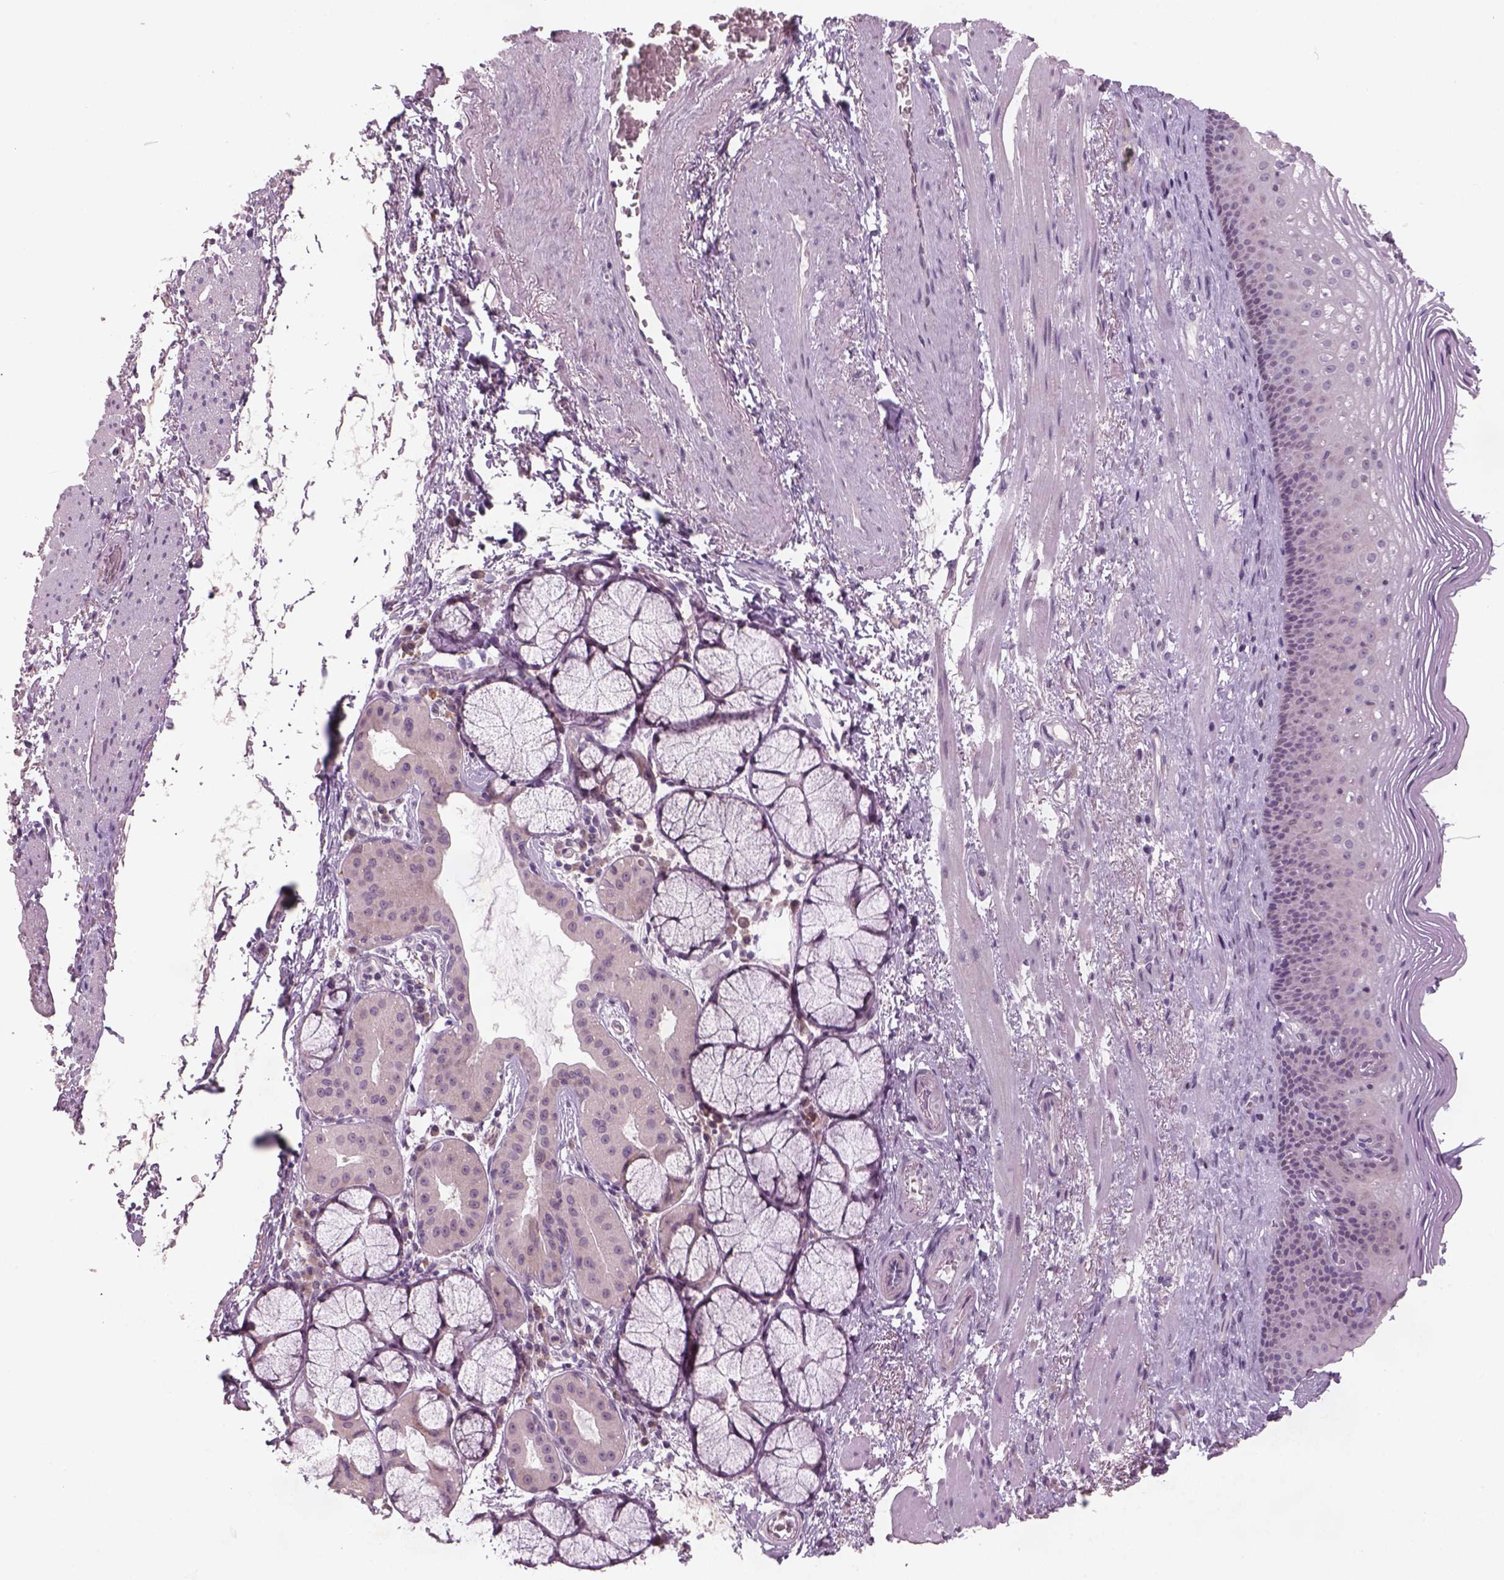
{"staining": {"intensity": "negative", "quantity": "none", "location": "none"}, "tissue": "esophagus", "cell_type": "Squamous epithelial cells", "image_type": "normal", "snomed": [{"axis": "morphology", "description": "Normal tissue, NOS"}, {"axis": "topography", "description": "Esophagus"}], "caption": "This histopathology image is of normal esophagus stained with IHC to label a protein in brown with the nuclei are counter-stained blue. There is no expression in squamous epithelial cells. The staining was performed using DAB to visualize the protein expression in brown, while the nuclei were stained in blue with hematoxylin (Magnification: 20x).", "gene": "PENK", "patient": {"sex": "male", "age": 76}}